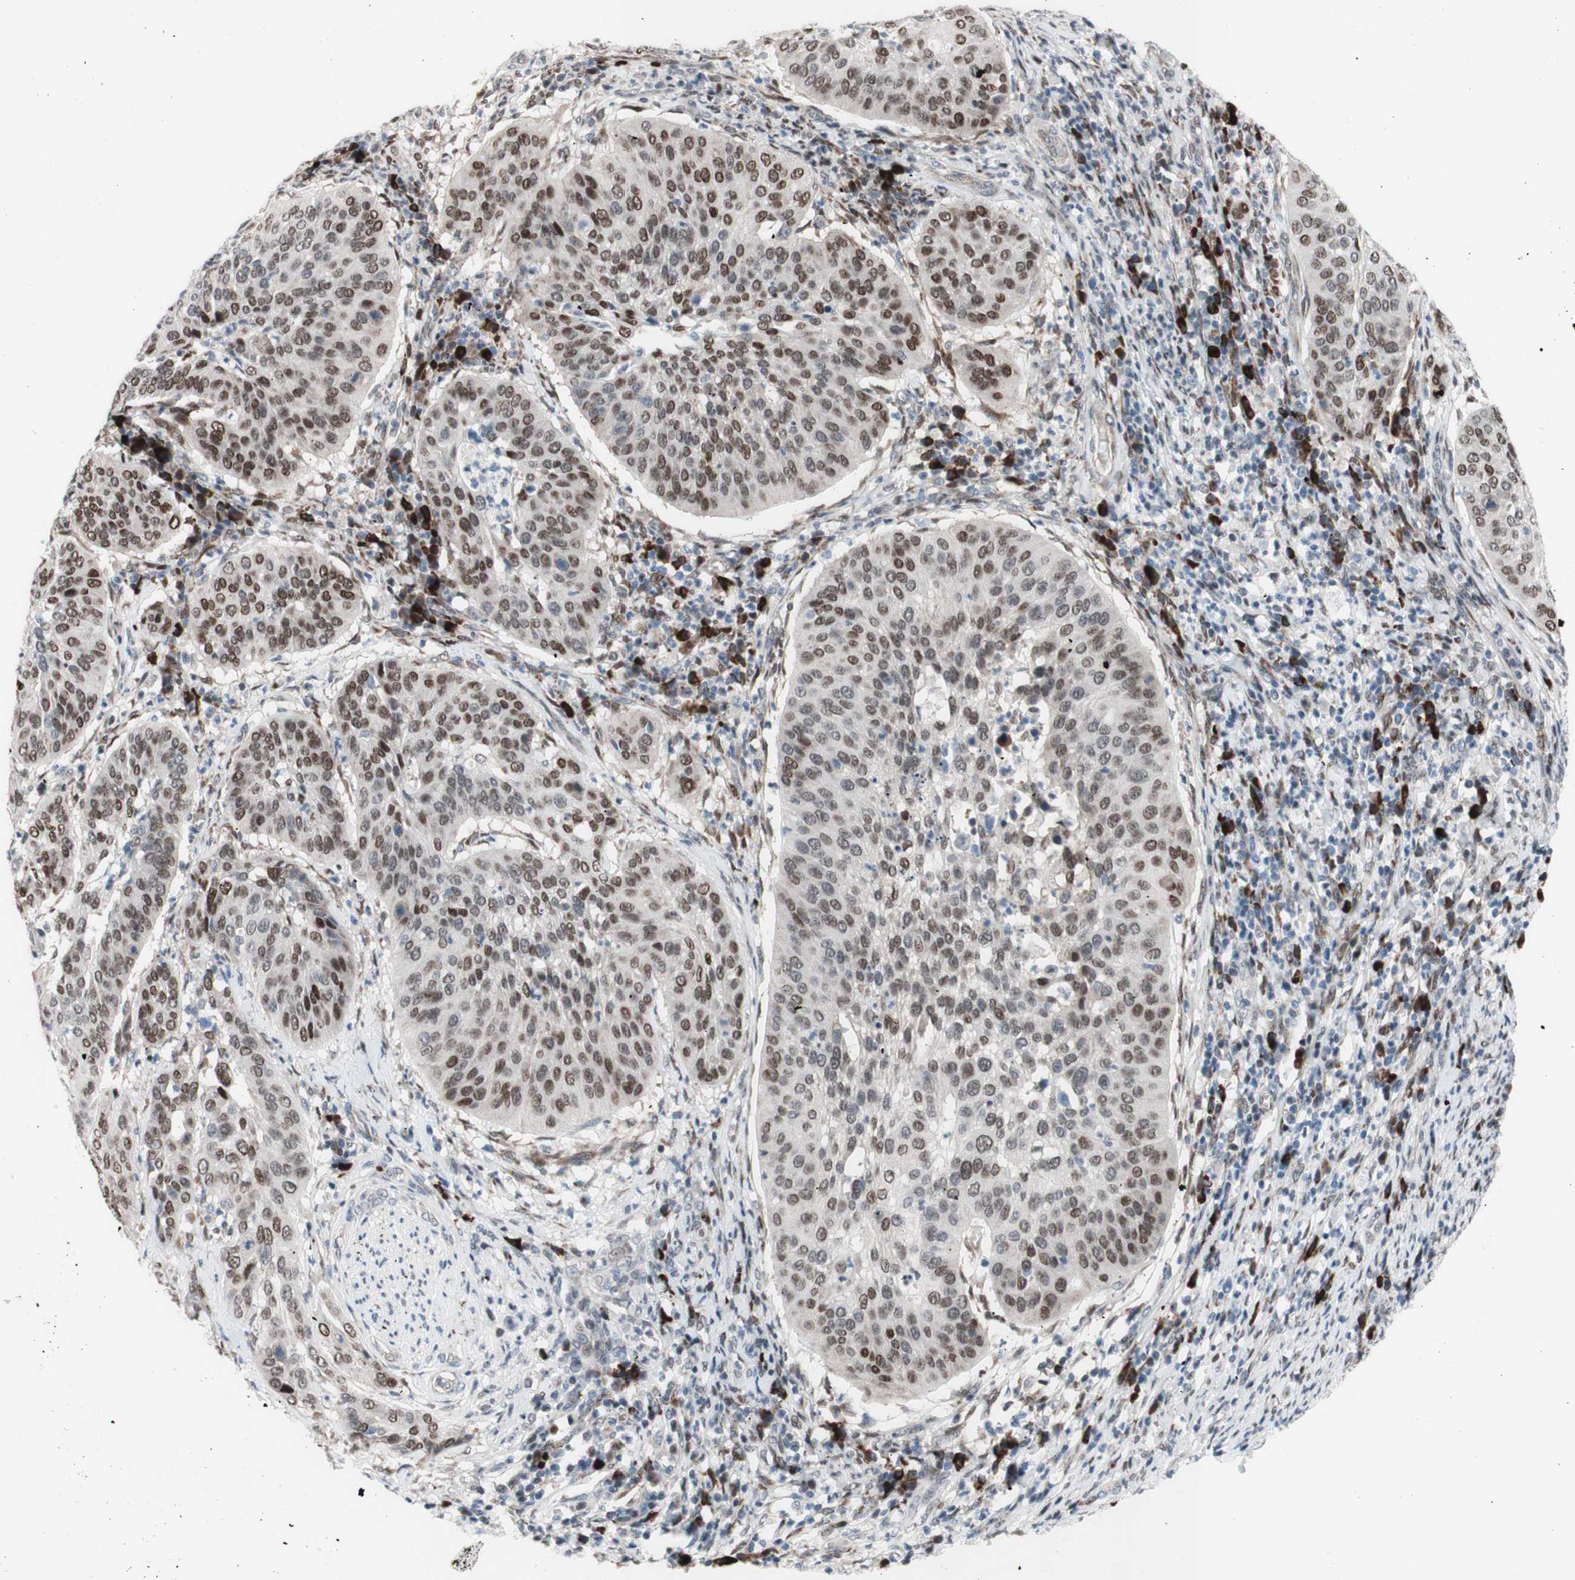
{"staining": {"intensity": "weak", "quantity": "25%-75%", "location": "nuclear"}, "tissue": "cervical cancer", "cell_type": "Tumor cells", "image_type": "cancer", "snomed": [{"axis": "morphology", "description": "Normal tissue, NOS"}, {"axis": "morphology", "description": "Squamous cell carcinoma, NOS"}, {"axis": "topography", "description": "Cervix"}], "caption": "Protein analysis of cervical cancer (squamous cell carcinoma) tissue demonstrates weak nuclear staining in approximately 25%-75% of tumor cells. (Stains: DAB (3,3'-diaminobenzidine) in brown, nuclei in blue, Microscopy: brightfield microscopy at high magnification).", "gene": "PHTF2", "patient": {"sex": "female", "age": 39}}